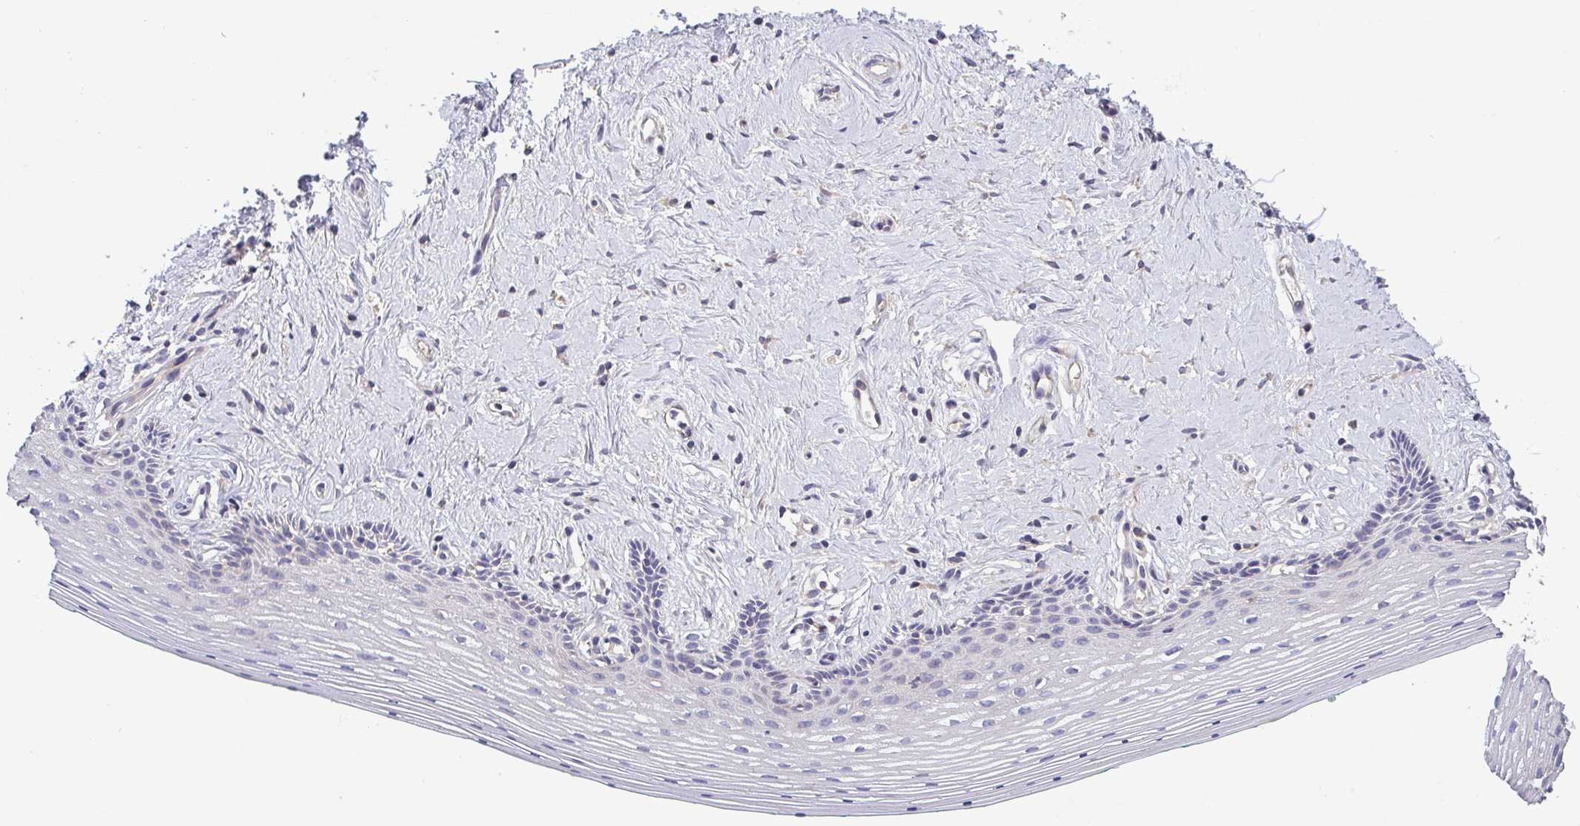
{"staining": {"intensity": "negative", "quantity": "none", "location": "none"}, "tissue": "vagina", "cell_type": "Squamous epithelial cells", "image_type": "normal", "snomed": [{"axis": "morphology", "description": "Normal tissue, NOS"}, {"axis": "topography", "description": "Vagina"}], "caption": "Immunohistochemistry (IHC) histopathology image of normal vagina stained for a protein (brown), which exhibits no staining in squamous epithelial cells. (DAB (3,3'-diaminobenzidine) immunohistochemistry (IHC), high magnification).", "gene": "LMF2", "patient": {"sex": "female", "age": 42}}